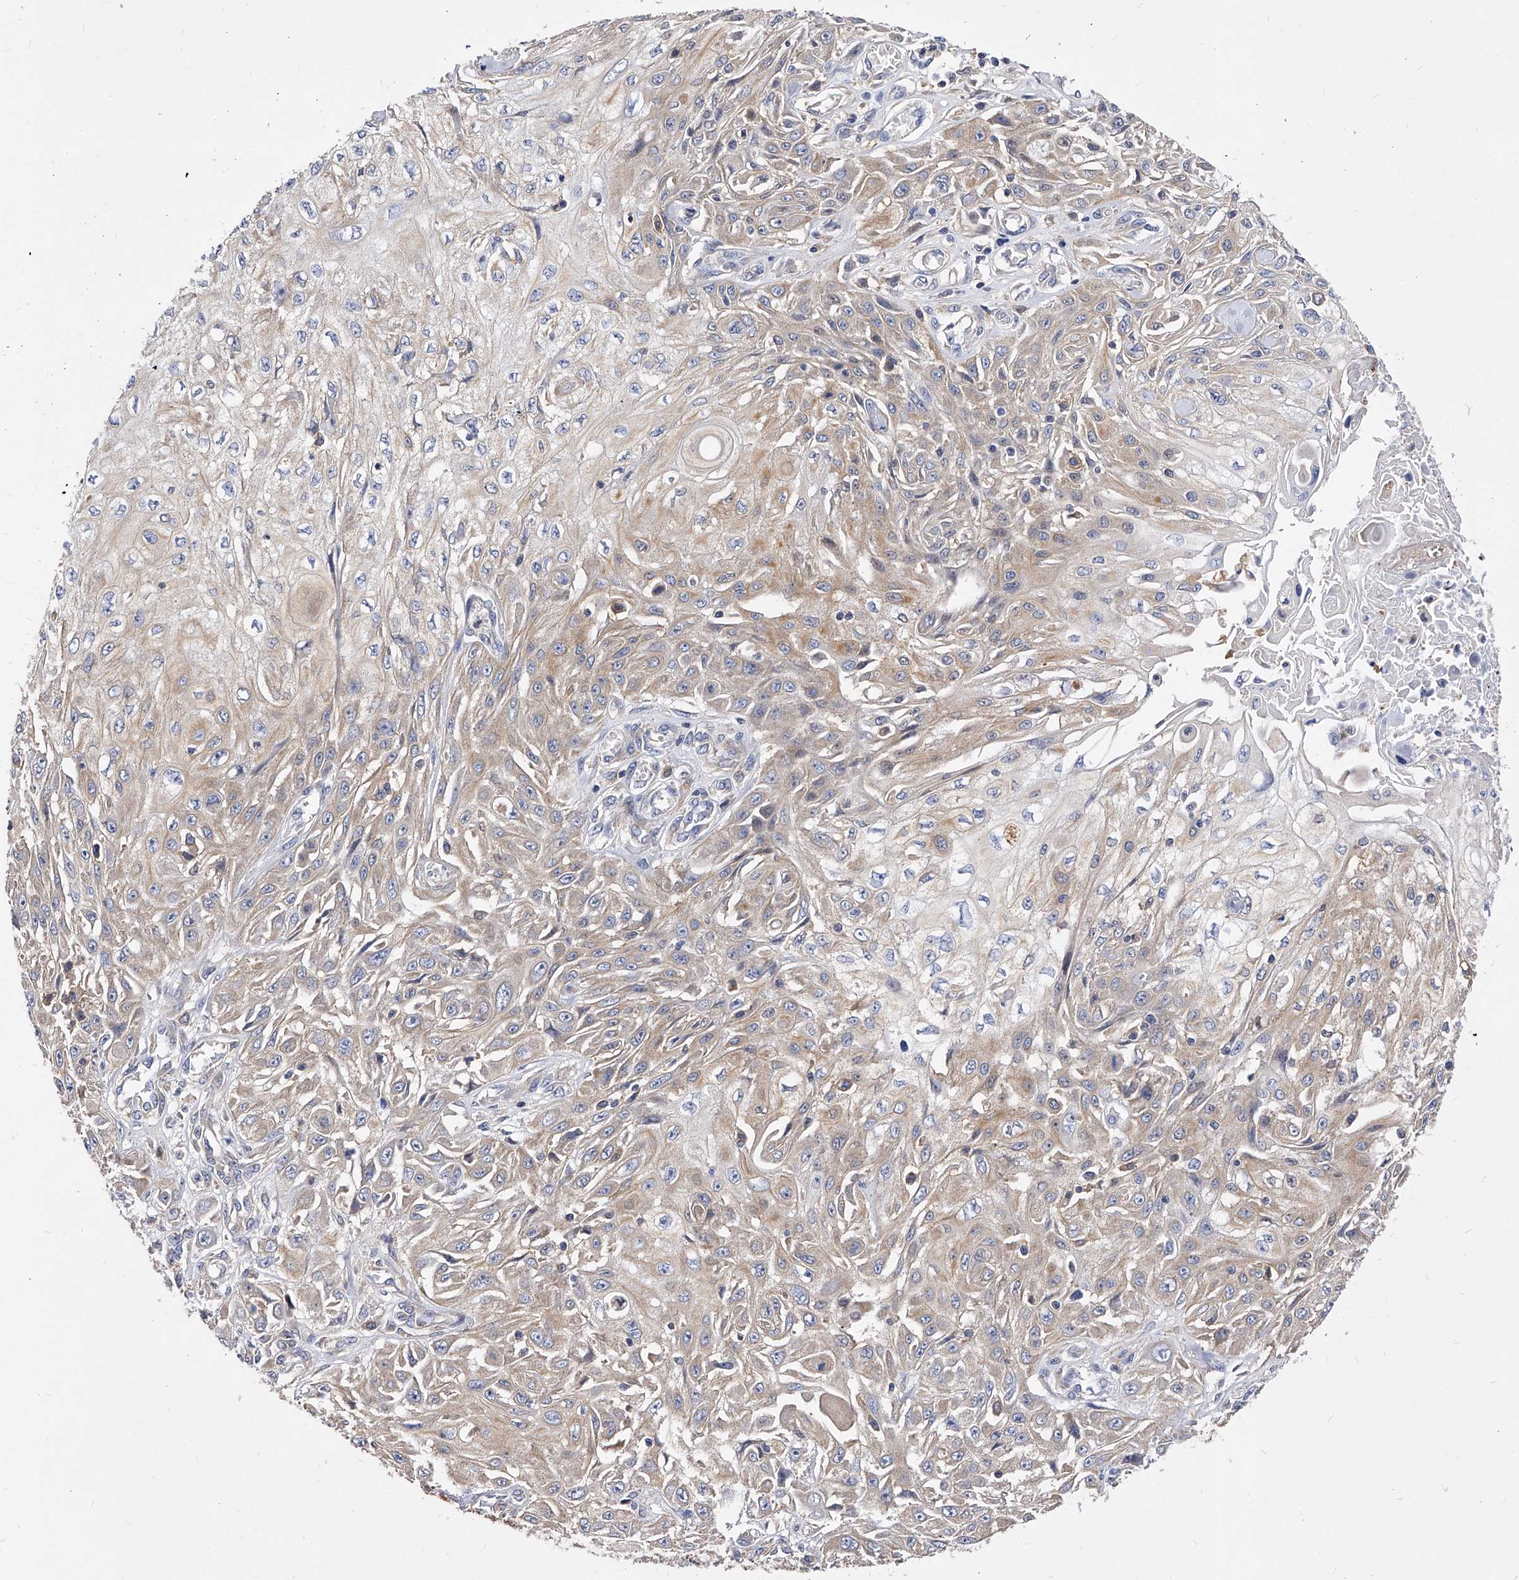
{"staining": {"intensity": "weak", "quantity": "25%-75%", "location": "cytoplasmic/membranous"}, "tissue": "skin cancer", "cell_type": "Tumor cells", "image_type": "cancer", "snomed": [{"axis": "morphology", "description": "Squamous cell carcinoma, NOS"}, {"axis": "morphology", "description": "Squamous cell carcinoma, metastatic, NOS"}, {"axis": "topography", "description": "Skin"}, {"axis": "topography", "description": "Lymph node"}], "caption": "IHC histopathology image of human skin cancer (metastatic squamous cell carcinoma) stained for a protein (brown), which reveals low levels of weak cytoplasmic/membranous staining in approximately 25%-75% of tumor cells.", "gene": "APEH", "patient": {"sex": "male", "age": 75}}